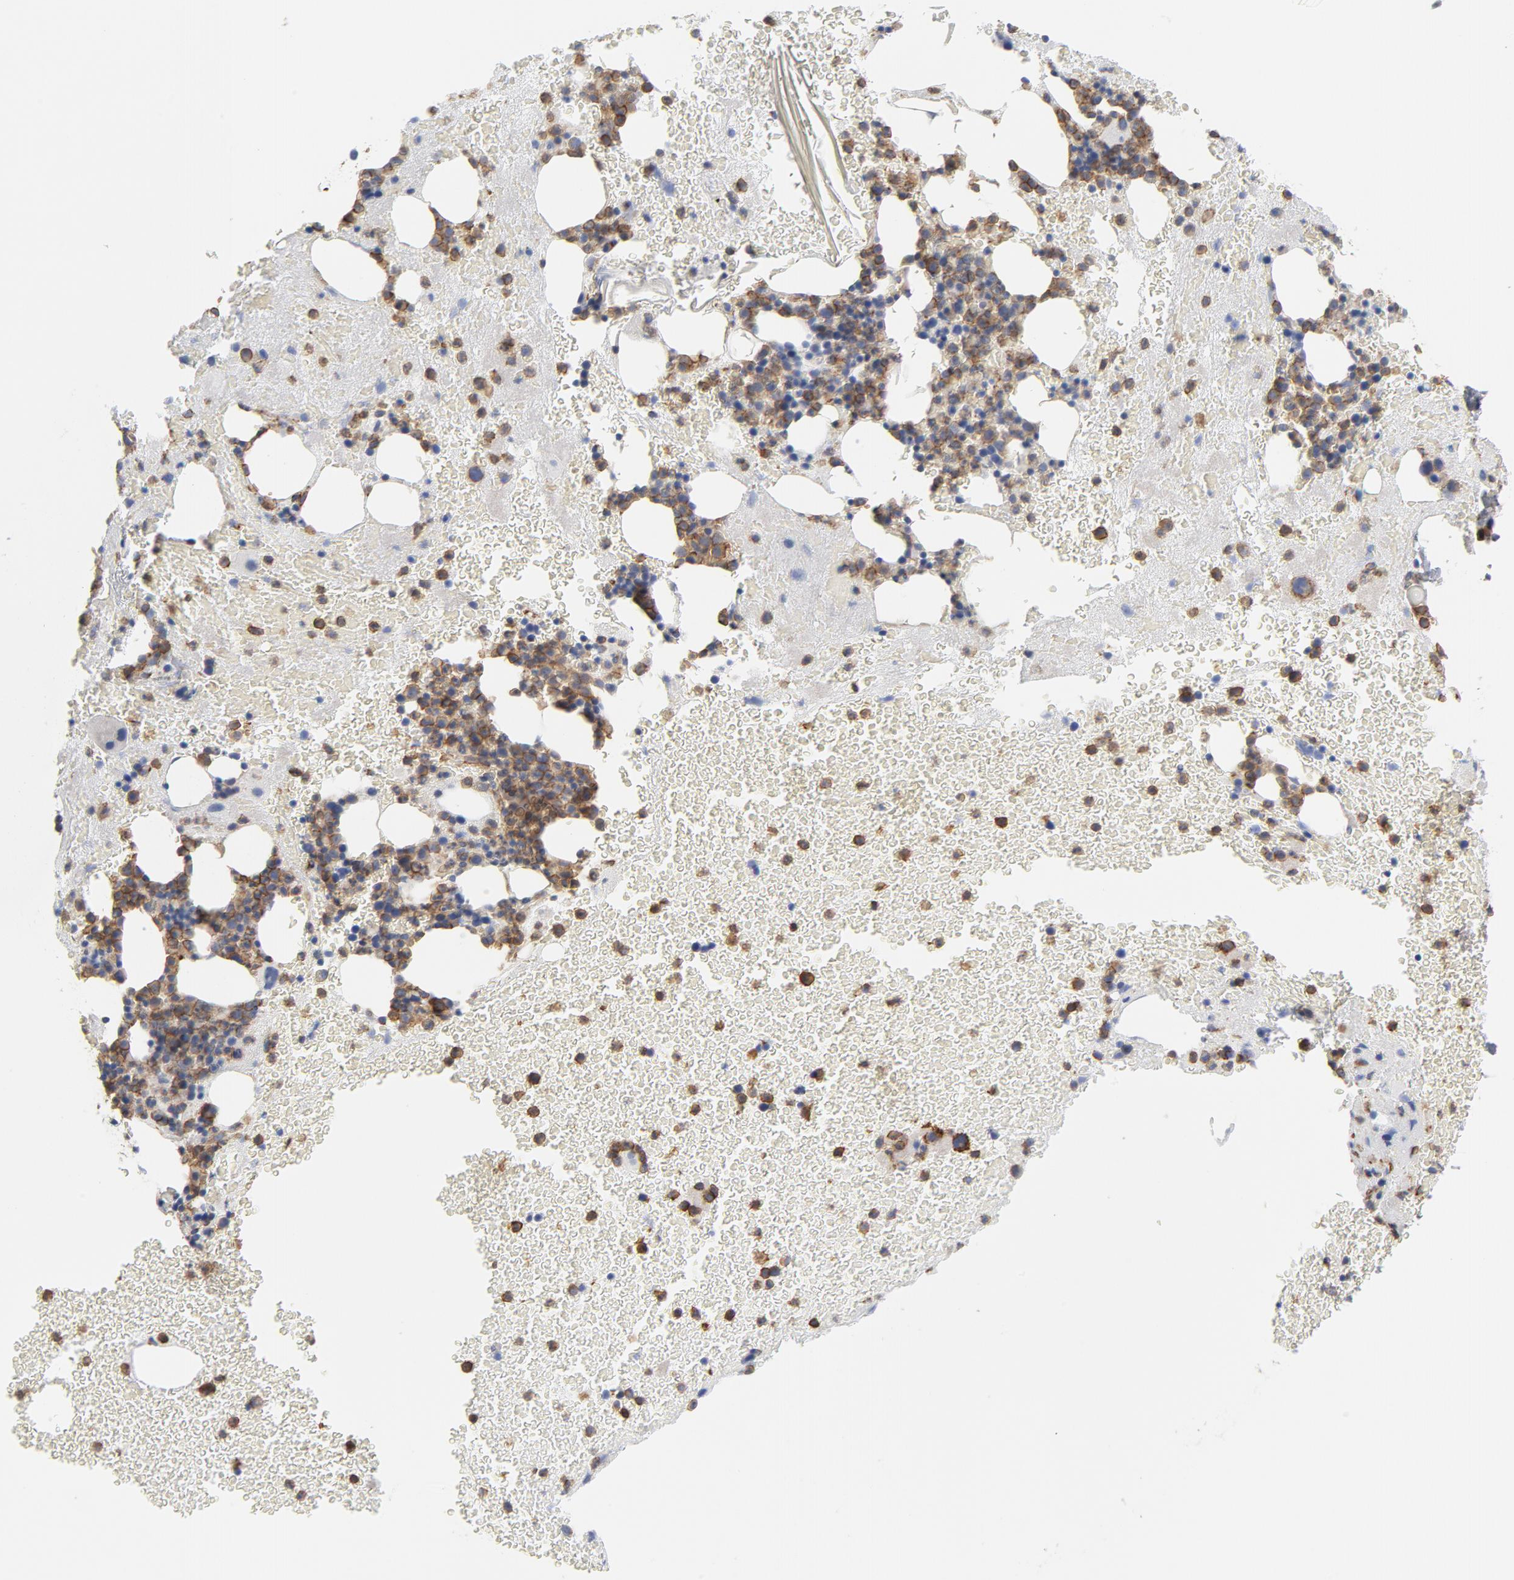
{"staining": {"intensity": "moderate", "quantity": ">75%", "location": "cytoplasmic/membranous"}, "tissue": "bone marrow", "cell_type": "Hematopoietic cells", "image_type": "normal", "snomed": [{"axis": "morphology", "description": "Normal tissue, NOS"}, {"axis": "topography", "description": "Bone marrow"}], "caption": "This micrograph exhibits immunohistochemistry (IHC) staining of benign bone marrow, with medium moderate cytoplasmic/membranous staining in about >75% of hematopoietic cells.", "gene": "OXA1L", "patient": {"sex": "male", "age": 76}}